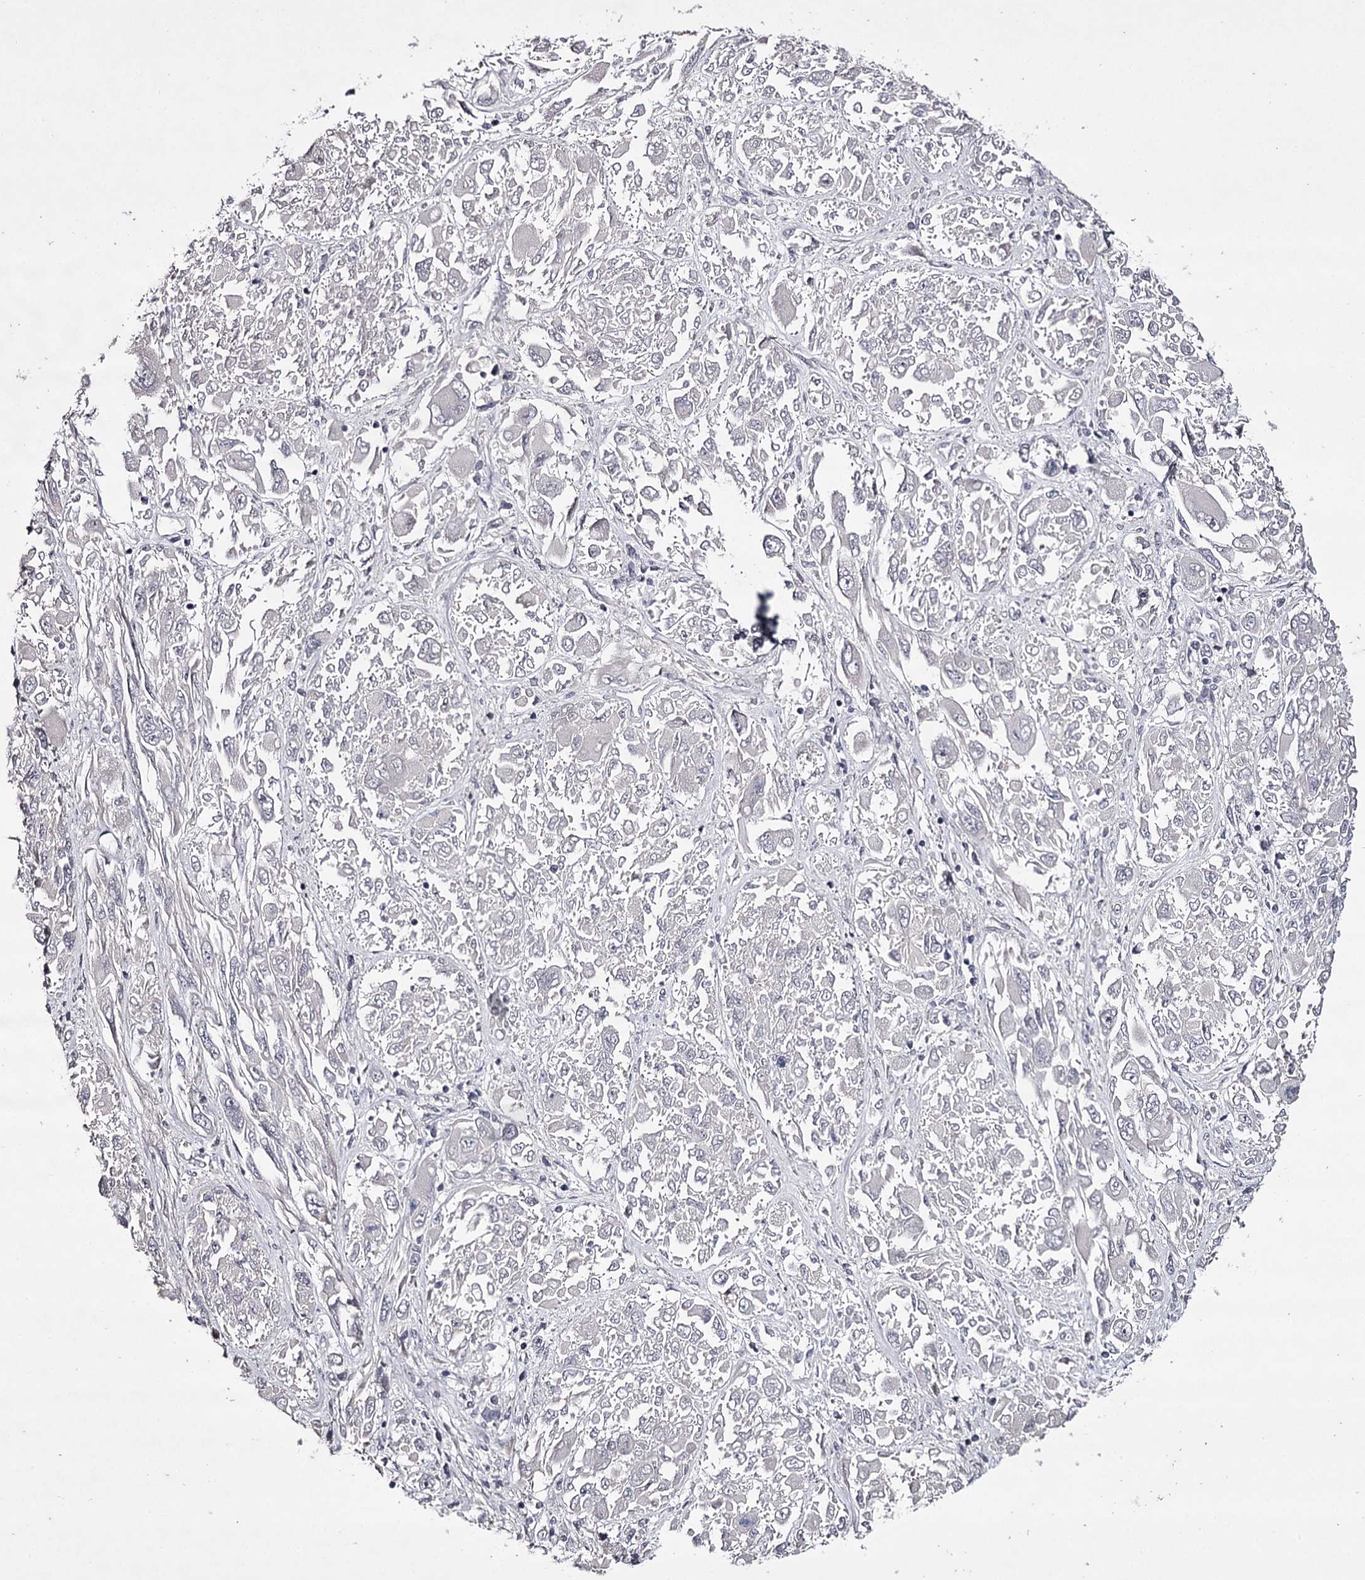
{"staining": {"intensity": "negative", "quantity": "none", "location": "none"}, "tissue": "melanoma", "cell_type": "Tumor cells", "image_type": "cancer", "snomed": [{"axis": "morphology", "description": "Malignant melanoma, NOS"}, {"axis": "topography", "description": "Skin"}], "caption": "Melanoma was stained to show a protein in brown. There is no significant expression in tumor cells. (DAB immunohistochemistry (IHC) with hematoxylin counter stain).", "gene": "PRM2", "patient": {"sex": "female", "age": 91}}